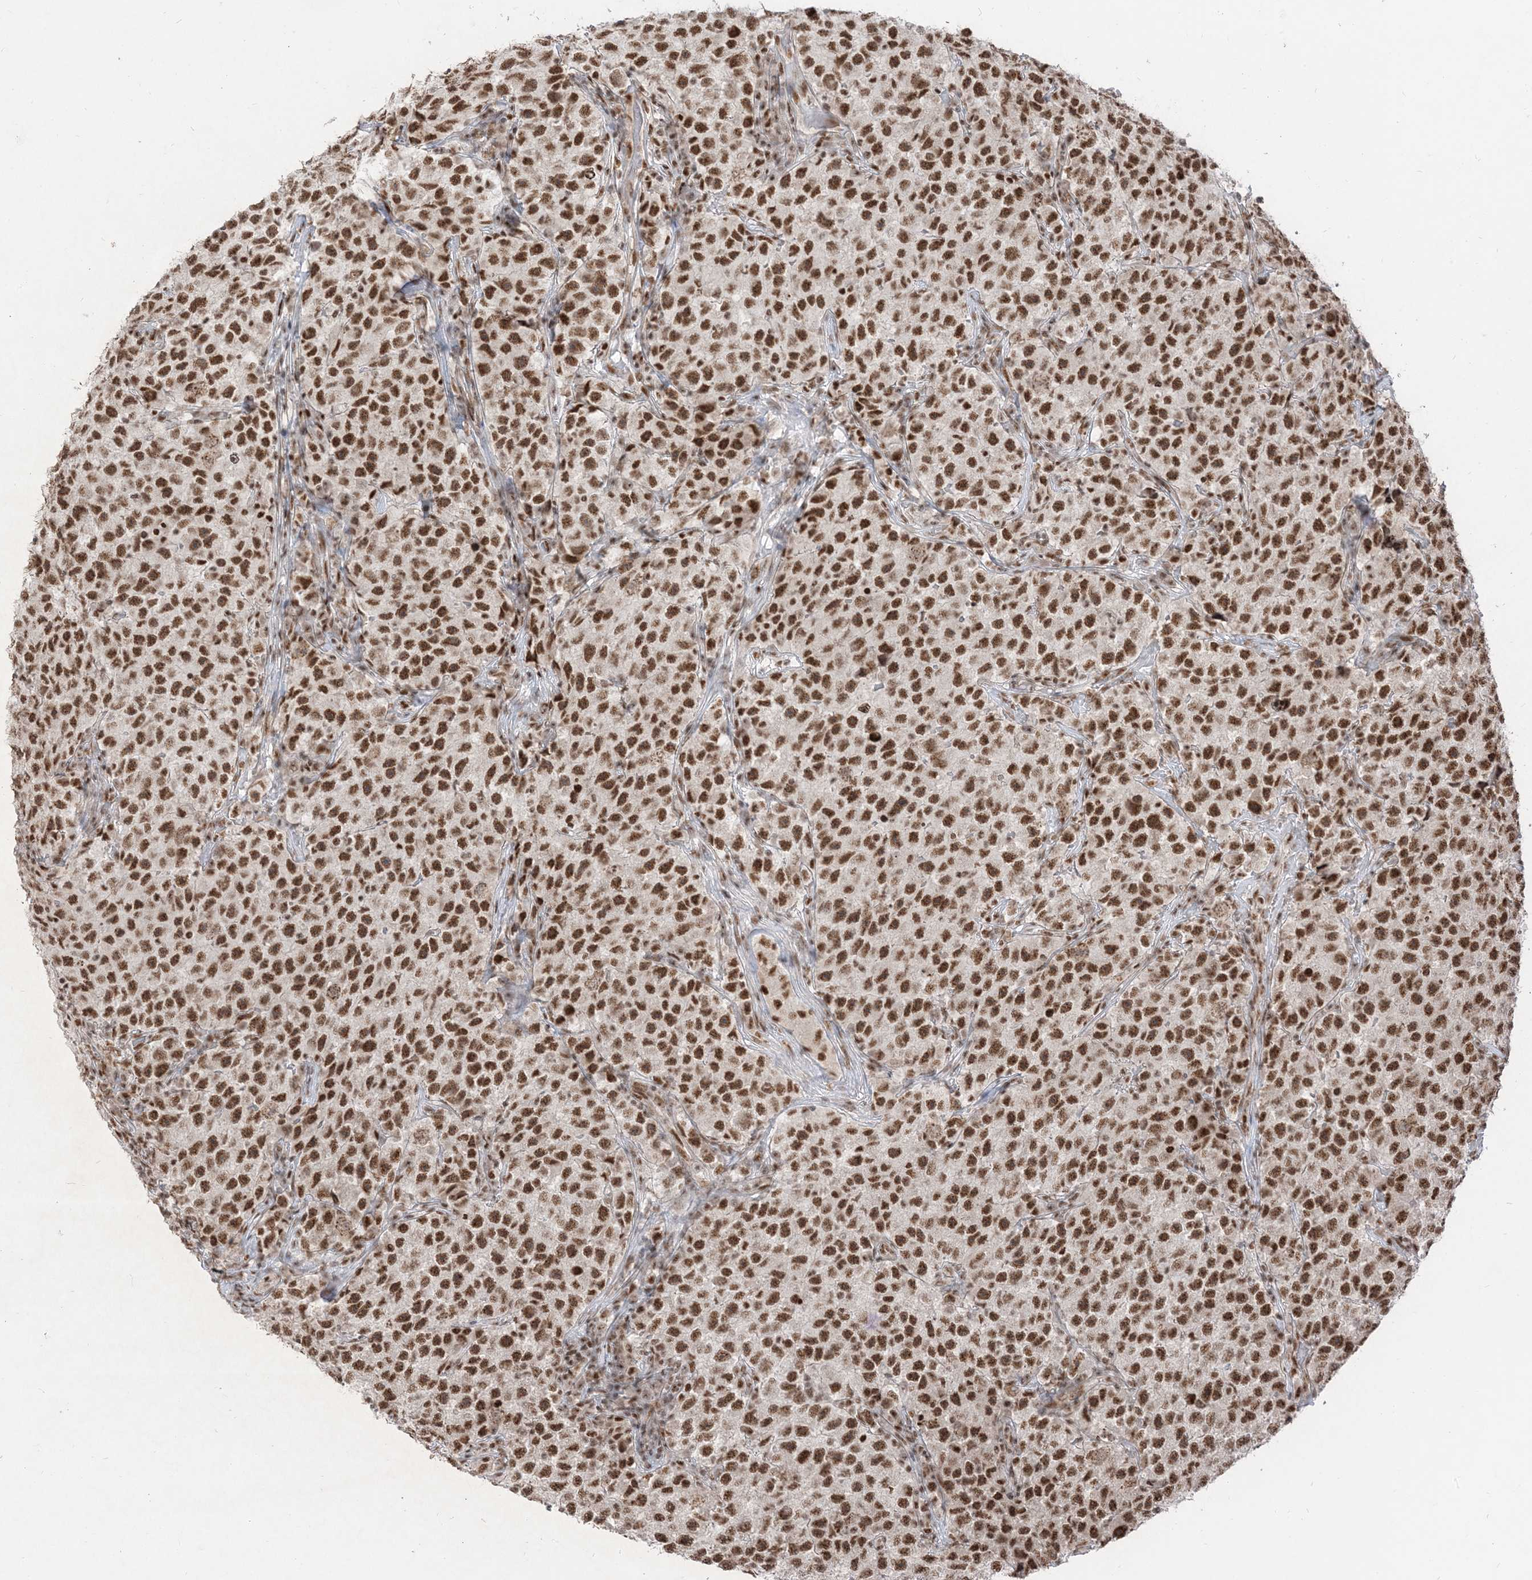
{"staining": {"intensity": "strong", "quantity": ">75%", "location": "nuclear"}, "tissue": "testis cancer", "cell_type": "Tumor cells", "image_type": "cancer", "snomed": [{"axis": "morphology", "description": "Seminoma, NOS"}, {"axis": "topography", "description": "Testis"}], "caption": "Immunohistochemistry photomicrograph of neoplastic tissue: testis seminoma stained using IHC reveals high levels of strong protein expression localized specifically in the nuclear of tumor cells, appearing as a nuclear brown color.", "gene": "ARGLU1", "patient": {"sex": "male", "age": 22}}